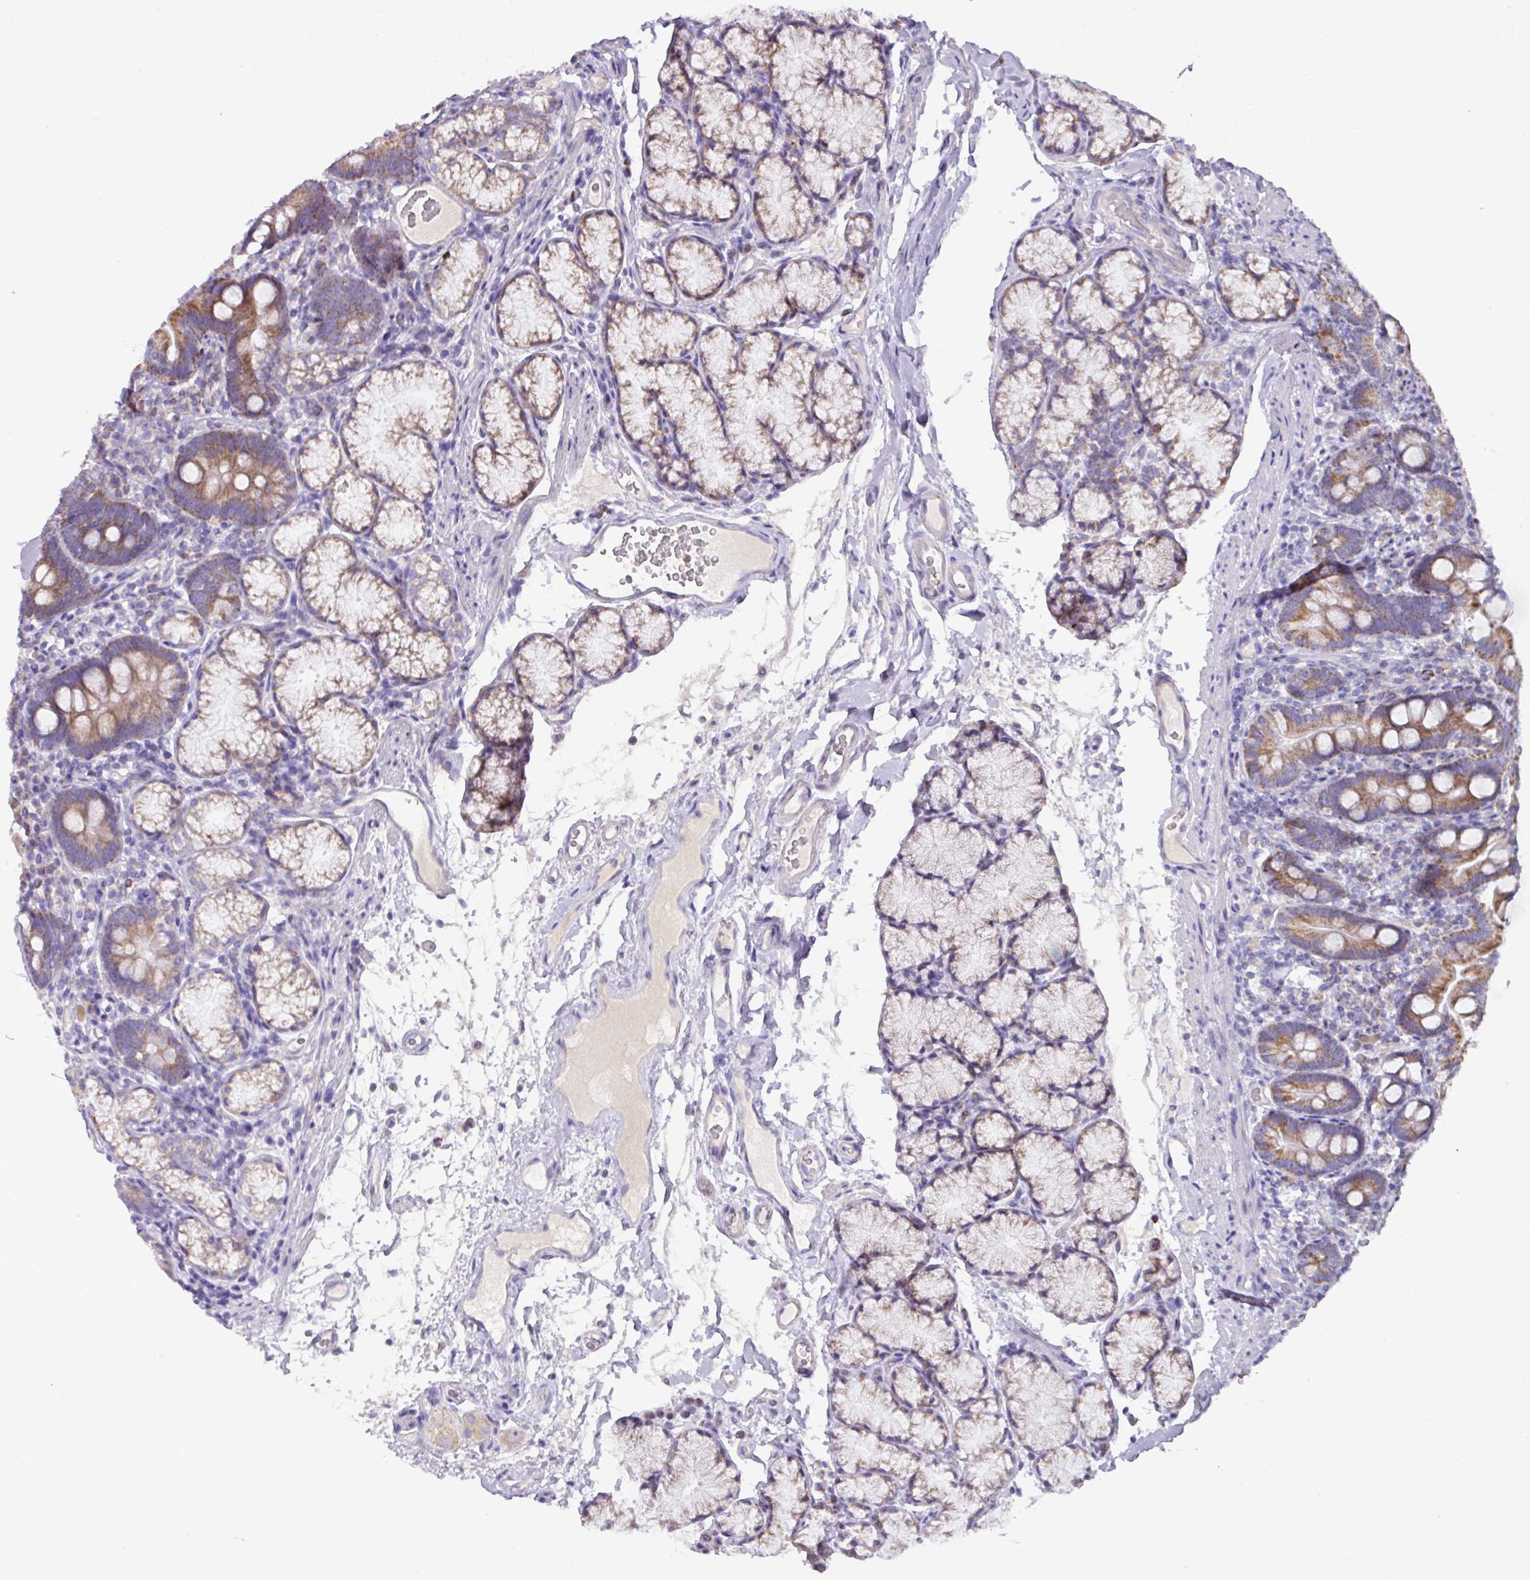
{"staining": {"intensity": "strong", "quantity": ">75%", "location": "cytoplasmic/membranous"}, "tissue": "duodenum", "cell_type": "Glandular cells", "image_type": "normal", "snomed": [{"axis": "morphology", "description": "Normal tissue, NOS"}, {"axis": "topography", "description": "Duodenum"}], "caption": "DAB immunohistochemical staining of benign human duodenum shows strong cytoplasmic/membranous protein staining in approximately >75% of glandular cells. (Stains: DAB (3,3'-diaminobenzidine) in brown, nuclei in blue, Microscopy: brightfield microscopy at high magnification).", "gene": "MT", "patient": {"sex": "female", "age": 67}}